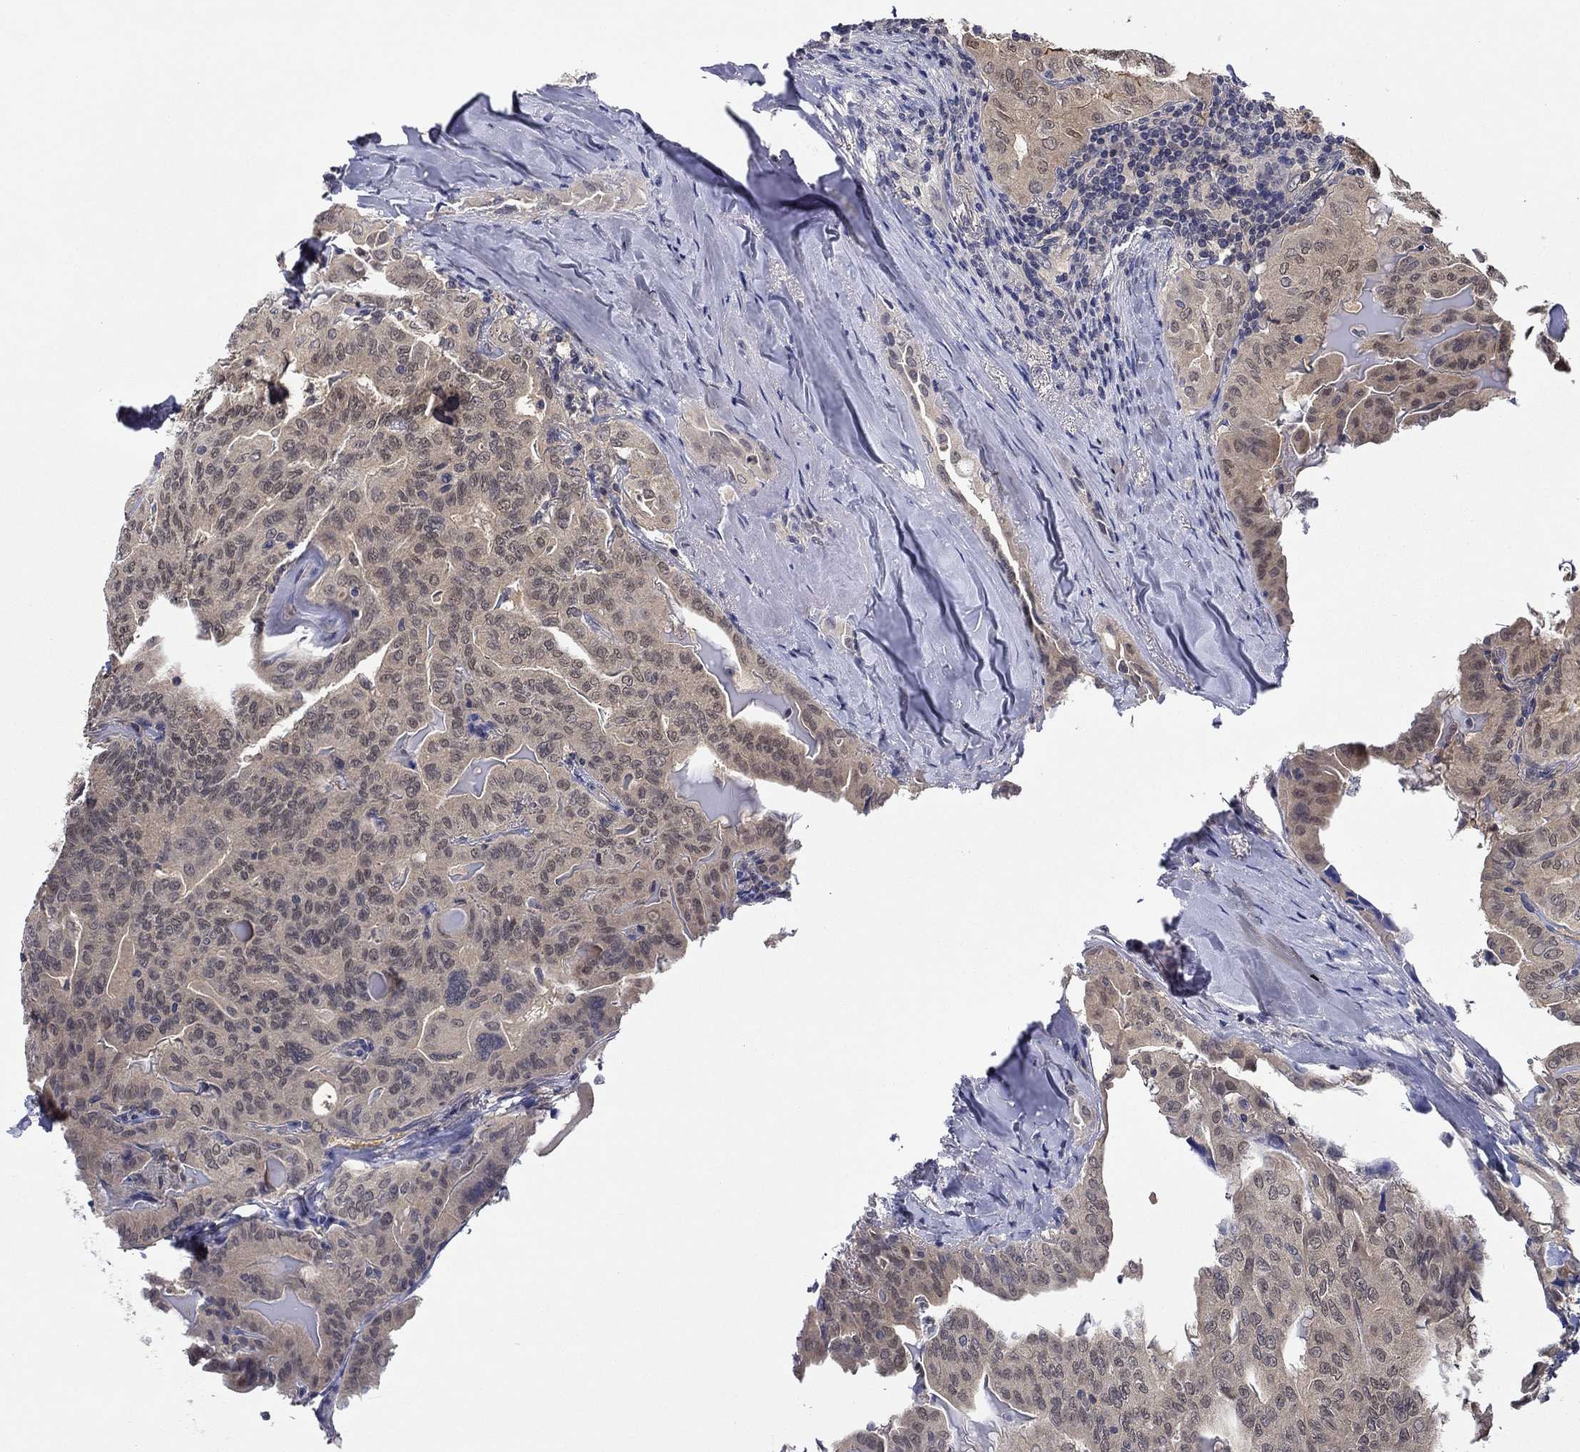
{"staining": {"intensity": "weak", "quantity": "<25%", "location": "nuclear"}, "tissue": "thyroid cancer", "cell_type": "Tumor cells", "image_type": "cancer", "snomed": [{"axis": "morphology", "description": "Papillary adenocarcinoma, NOS"}, {"axis": "topography", "description": "Thyroid gland"}], "caption": "Immunohistochemistry of human thyroid papillary adenocarcinoma shows no staining in tumor cells. Brightfield microscopy of IHC stained with DAB (brown) and hematoxylin (blue), captured at high magnification.", "gene": "DDTL", "patient": {"sex": "female", "age": 68}}